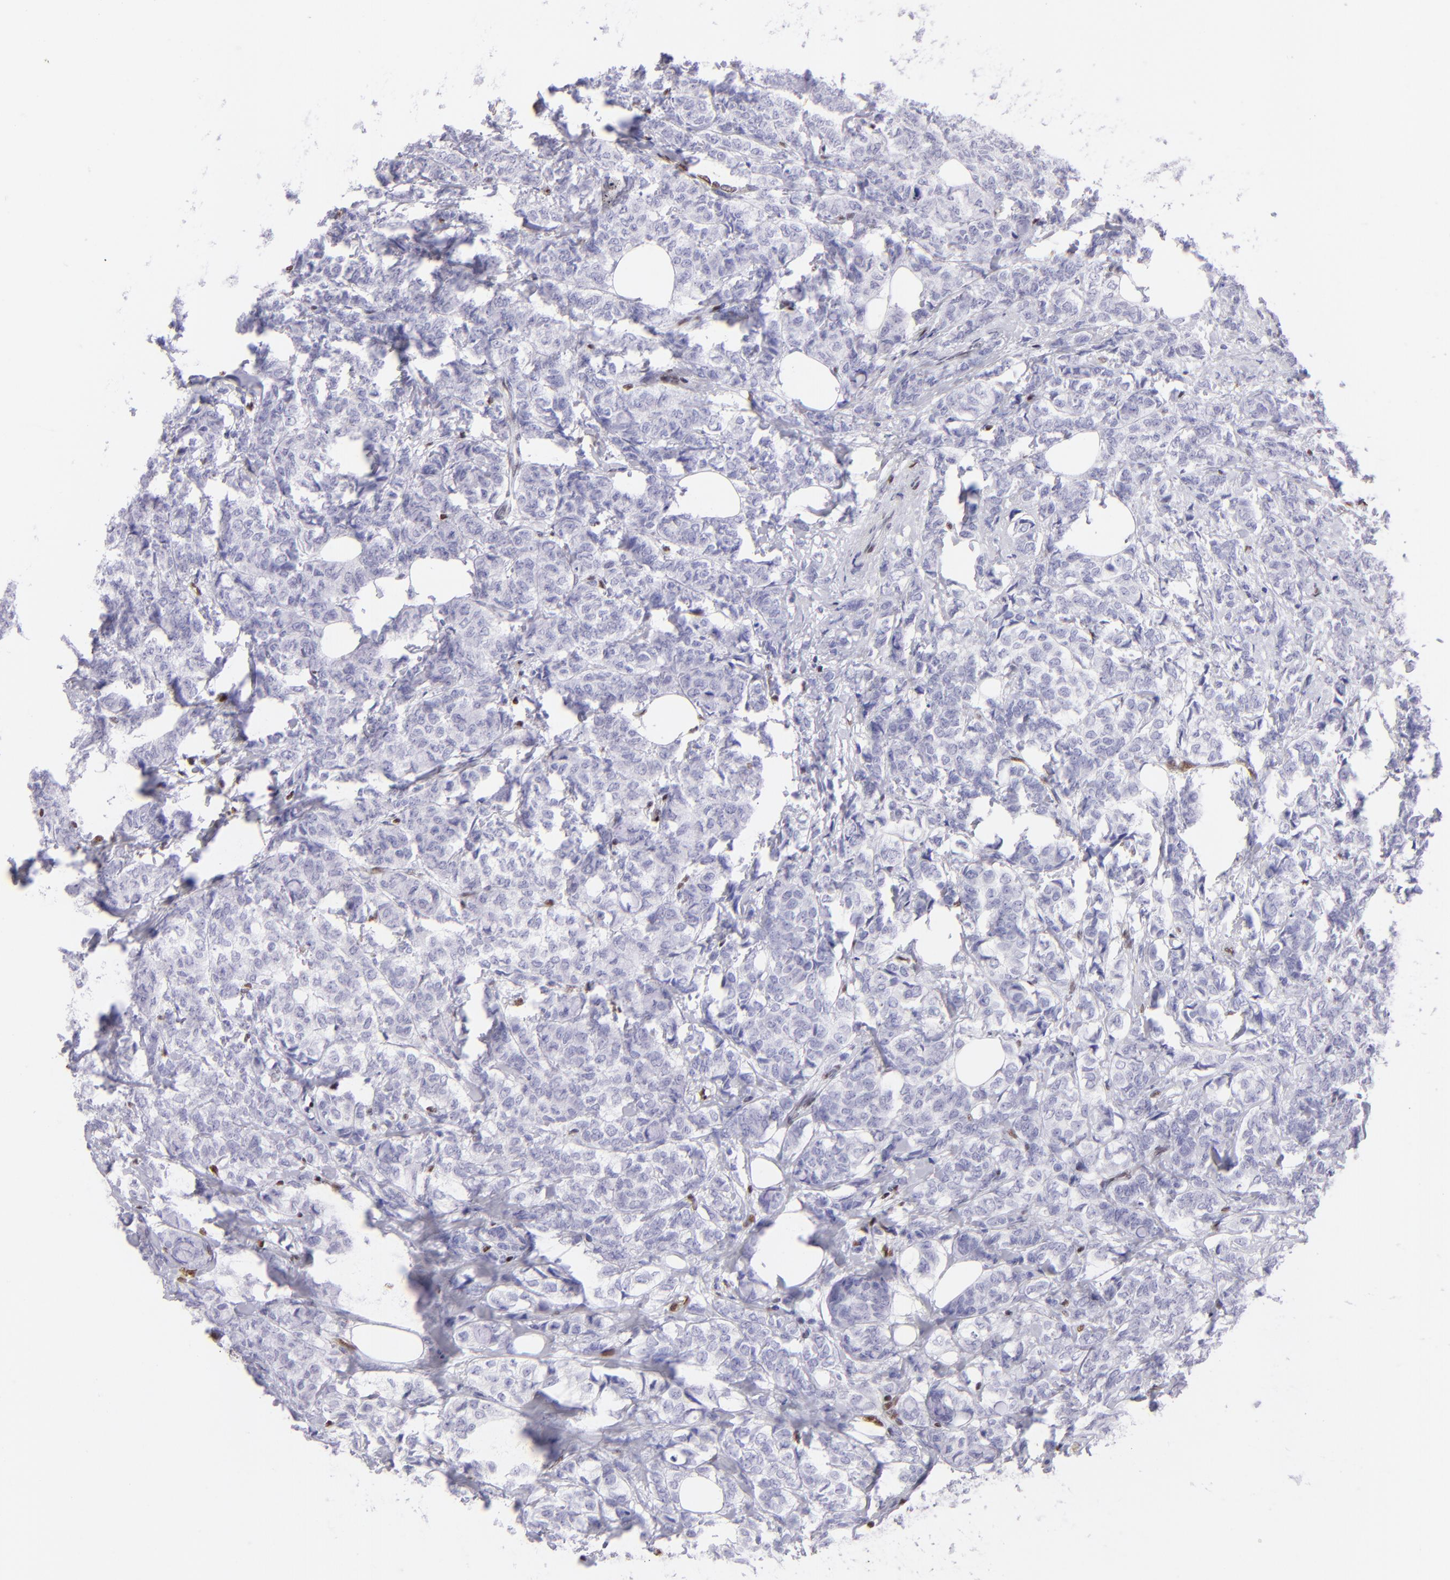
{"staining": {"intensity": "negative", "quantity": "none", "location": "none"}, "tissue": "breast cancer", "cell_type": "Tumor cells", "image_type": "cancer", "snomed": [{"axis": "morphology", "description": "Lobular carcinoma"}, {"axis": "topography", "description": "Breast"}], "caption": "Image shows no protein expression in tumor cells of breast cancer tissue.", "gene": "ETS1", "patient": {"sex": "female", "age": 60}}